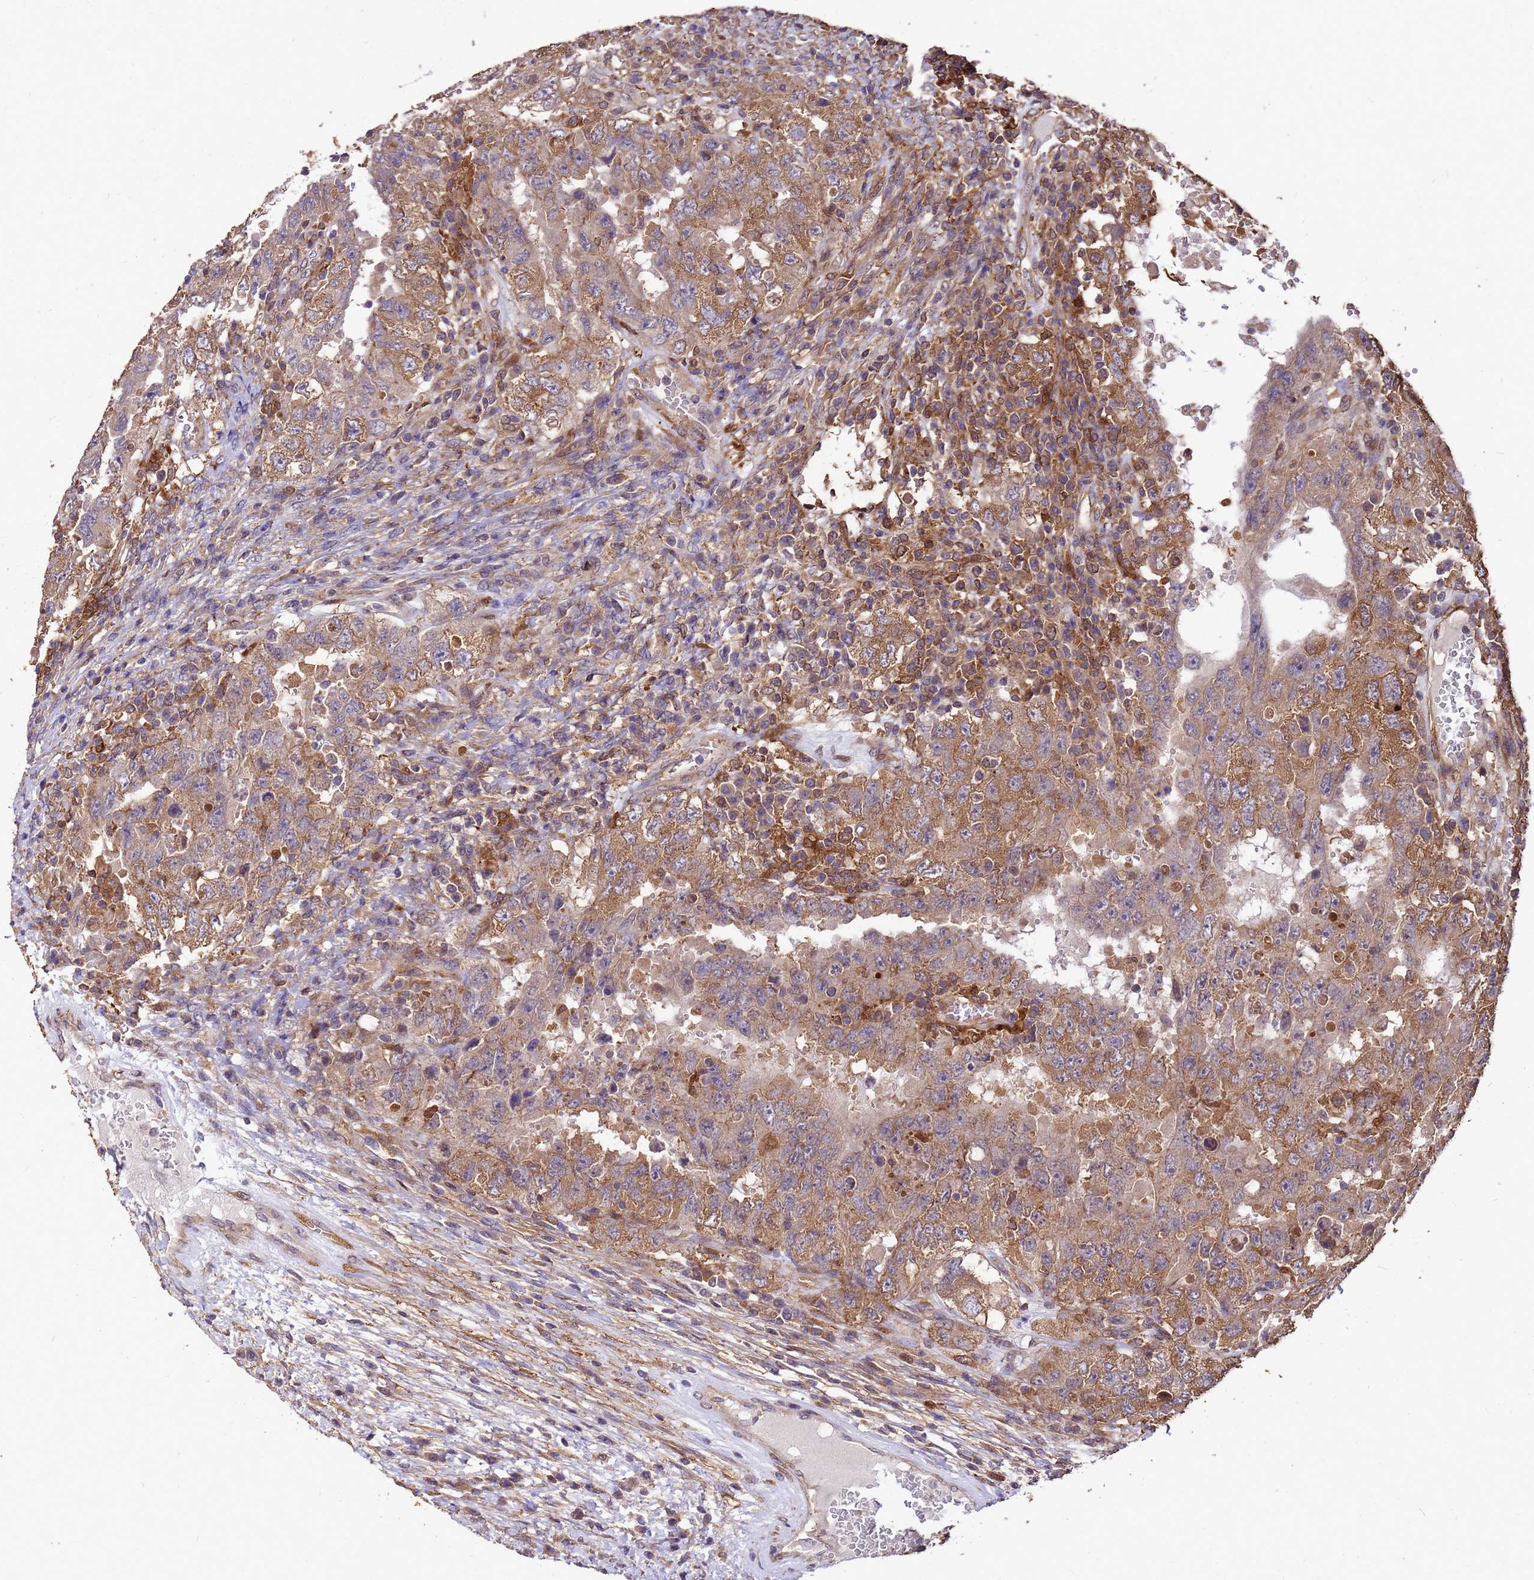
{"staining": {"intensity": "moderate", "quantity": ">75%", "location": "cytoplasmic/membranous"}, "tissue": "testis cancer", "cell_type": "Tumor cells", "image_type": "cancer", "snomed": [{"axis": "morphology", "description": "Carcinoma, Embryonal, NOS"}, {"axis": "topography", "description": "Testis"}], "caption": "A micrograph showing moderate cytoplasmic/membranous positivity in approximately >75% of tumor cells in testis cancer (embryonal carcinoma), as visualized by brown immunohistochemical staining.", "gene": "ZNF618", "patient": {"sex": "male", "age": 26}}